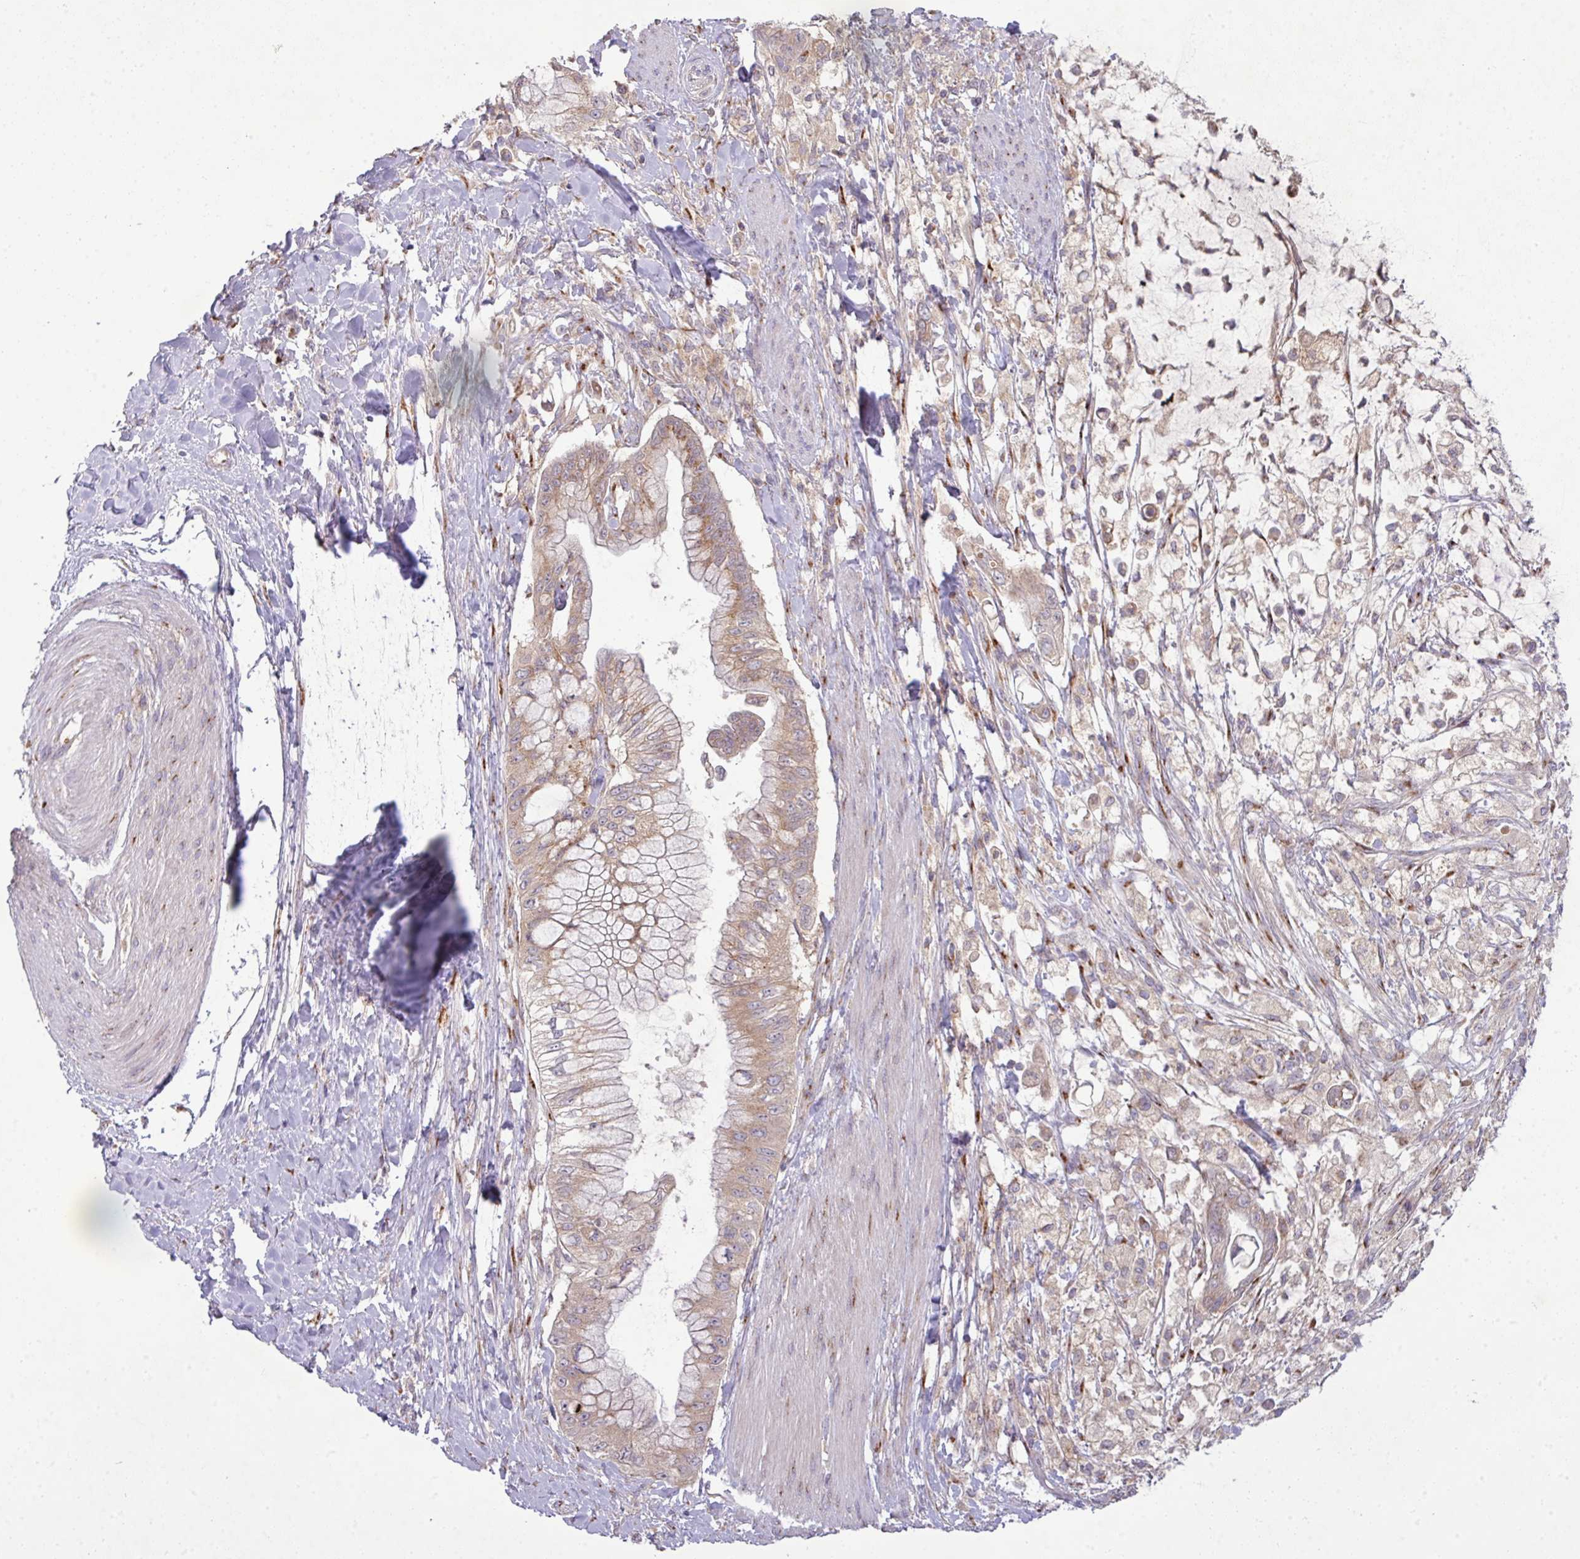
{"staining": {"intensity": "weak", "quantity": ">75%", "location": "cytoplasmic/membranous"}, "tissue": "pancreatic cancer", "cell_type": "Tumor cells", "image_type": "cancer", "snomed": [{"axis": "morphology", "description": "Adenocarcinoma, NOS"}, {"axis": "topography", "description": "Pancreas"}], "caption": "Immunohistochemical staining of pancreatic cancer demonstrates low levels of weak cytoplasmic/membranous protein positivity in about >75% of tumor cells. (Stains: DAB (3,3'-diaminobenzidine) in brown, nuclei in blue, Microscopy: brightfield microscopy at high magnification).", "gene": "VTI1A", "patient": {"sex": "male", "age": 48}}